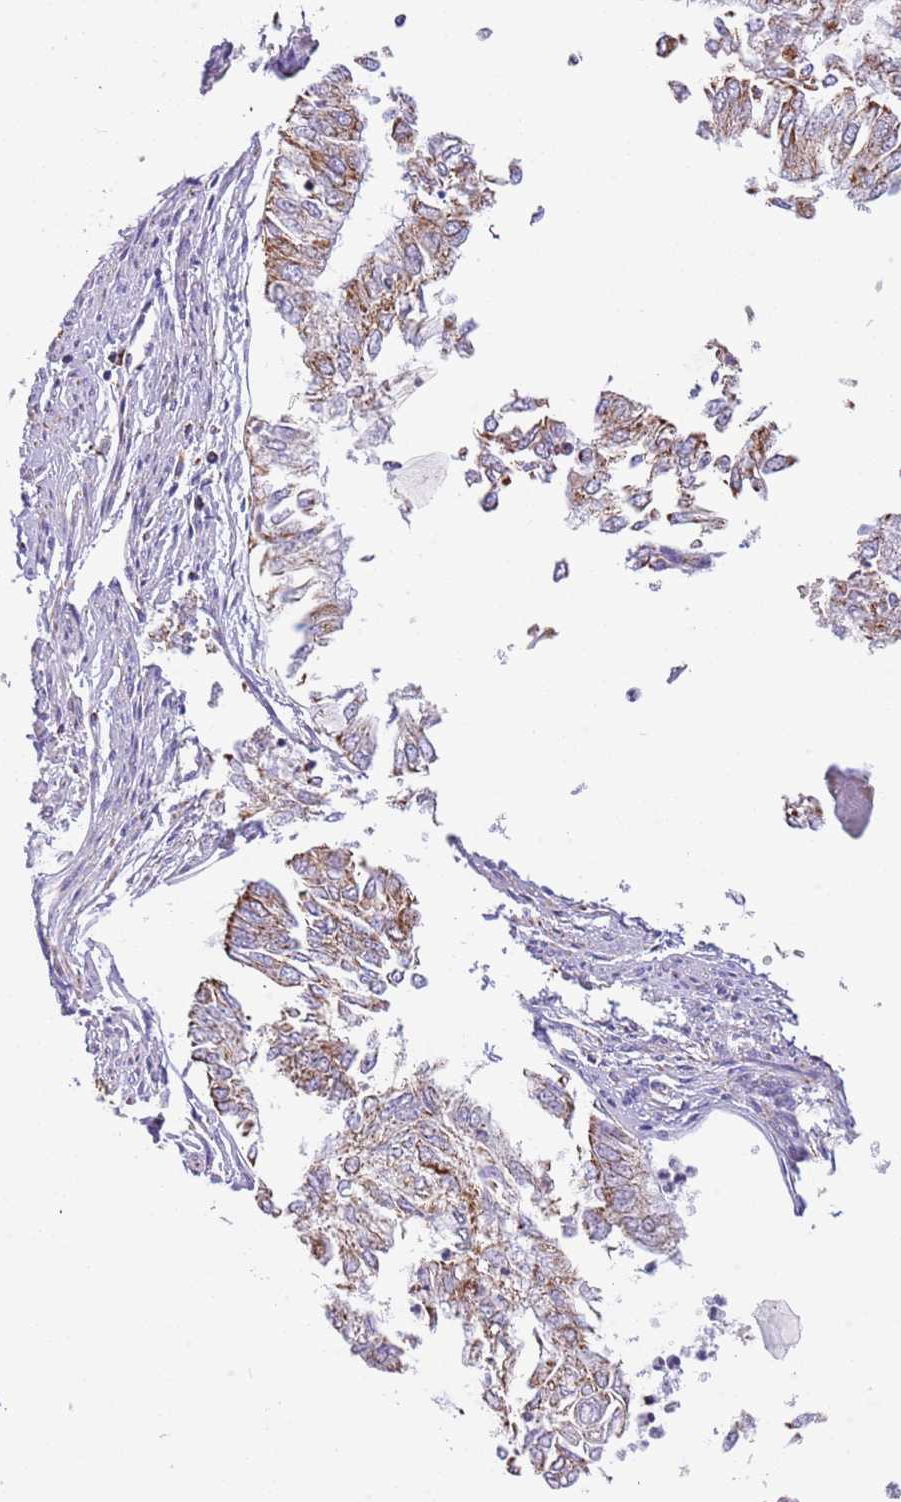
{"staining": {"intensity": "moderate", "quantity": ">75%", "location": "cytoplasmic/membranous"}, "tissue": "endometrial cancer", "cell_type": "Tumor cells", "image_type": "cancer", "snomed": [{"axis": "morphology", "description": "Adenocarcinoma, NOS"}, {"axis": "topography", "description": "Endometrium"}], "caption": "High-magnification brightfield microscopy of endometrial adenocarcinoma stained with DAB (3,3'-diaminobenzidine) (brown) and counterstained with hematoxylin (blue). tumor cells exhibit moderate cytoplasmic/membranous positivity is appreciated in about>75% of cells.", "gene": "LHX6", "patient": {"sex": "female", "age": 68}}